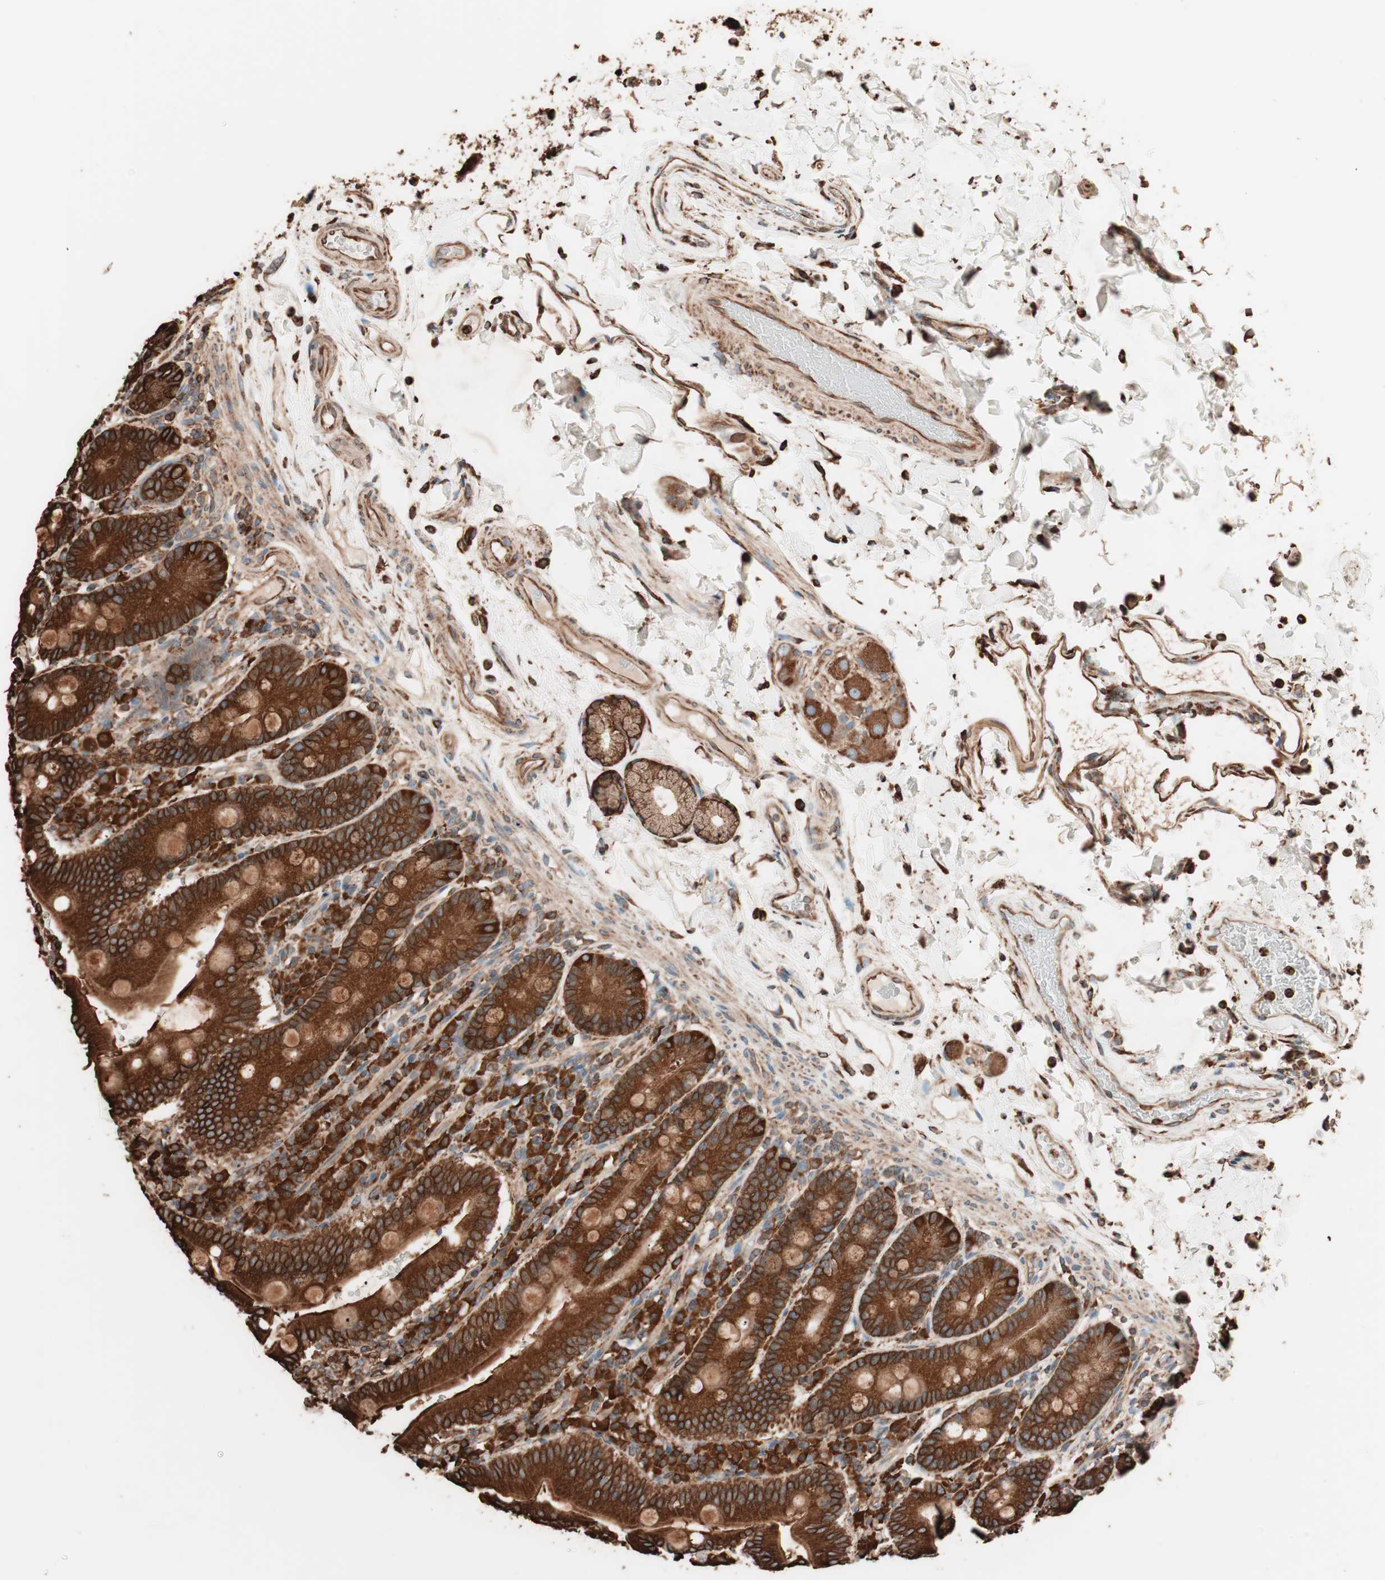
{"staining": {"intensity": "strong", "quantity": ">75%", "location": "cytoplasmic/membranous"}, "tissue": "duodenum", "cell_type": "Glandular cells", "image_type": "normal", "snomed": [{"axis": "morphology", "description": "Normal tissue, NOS"}, {"axis": "topography", "description": "Small intestine, NOS"}], "caption": "Immunohistochemistry (IHC) micrograph of unremarkable duodenum stained for a protein (brown), which displays high levels of strong cytoplasmic/membranous expression in approximately >75% of glandular cells.", "gene": "VEGFA", "patient": {"sex": "female", "age": 71}}